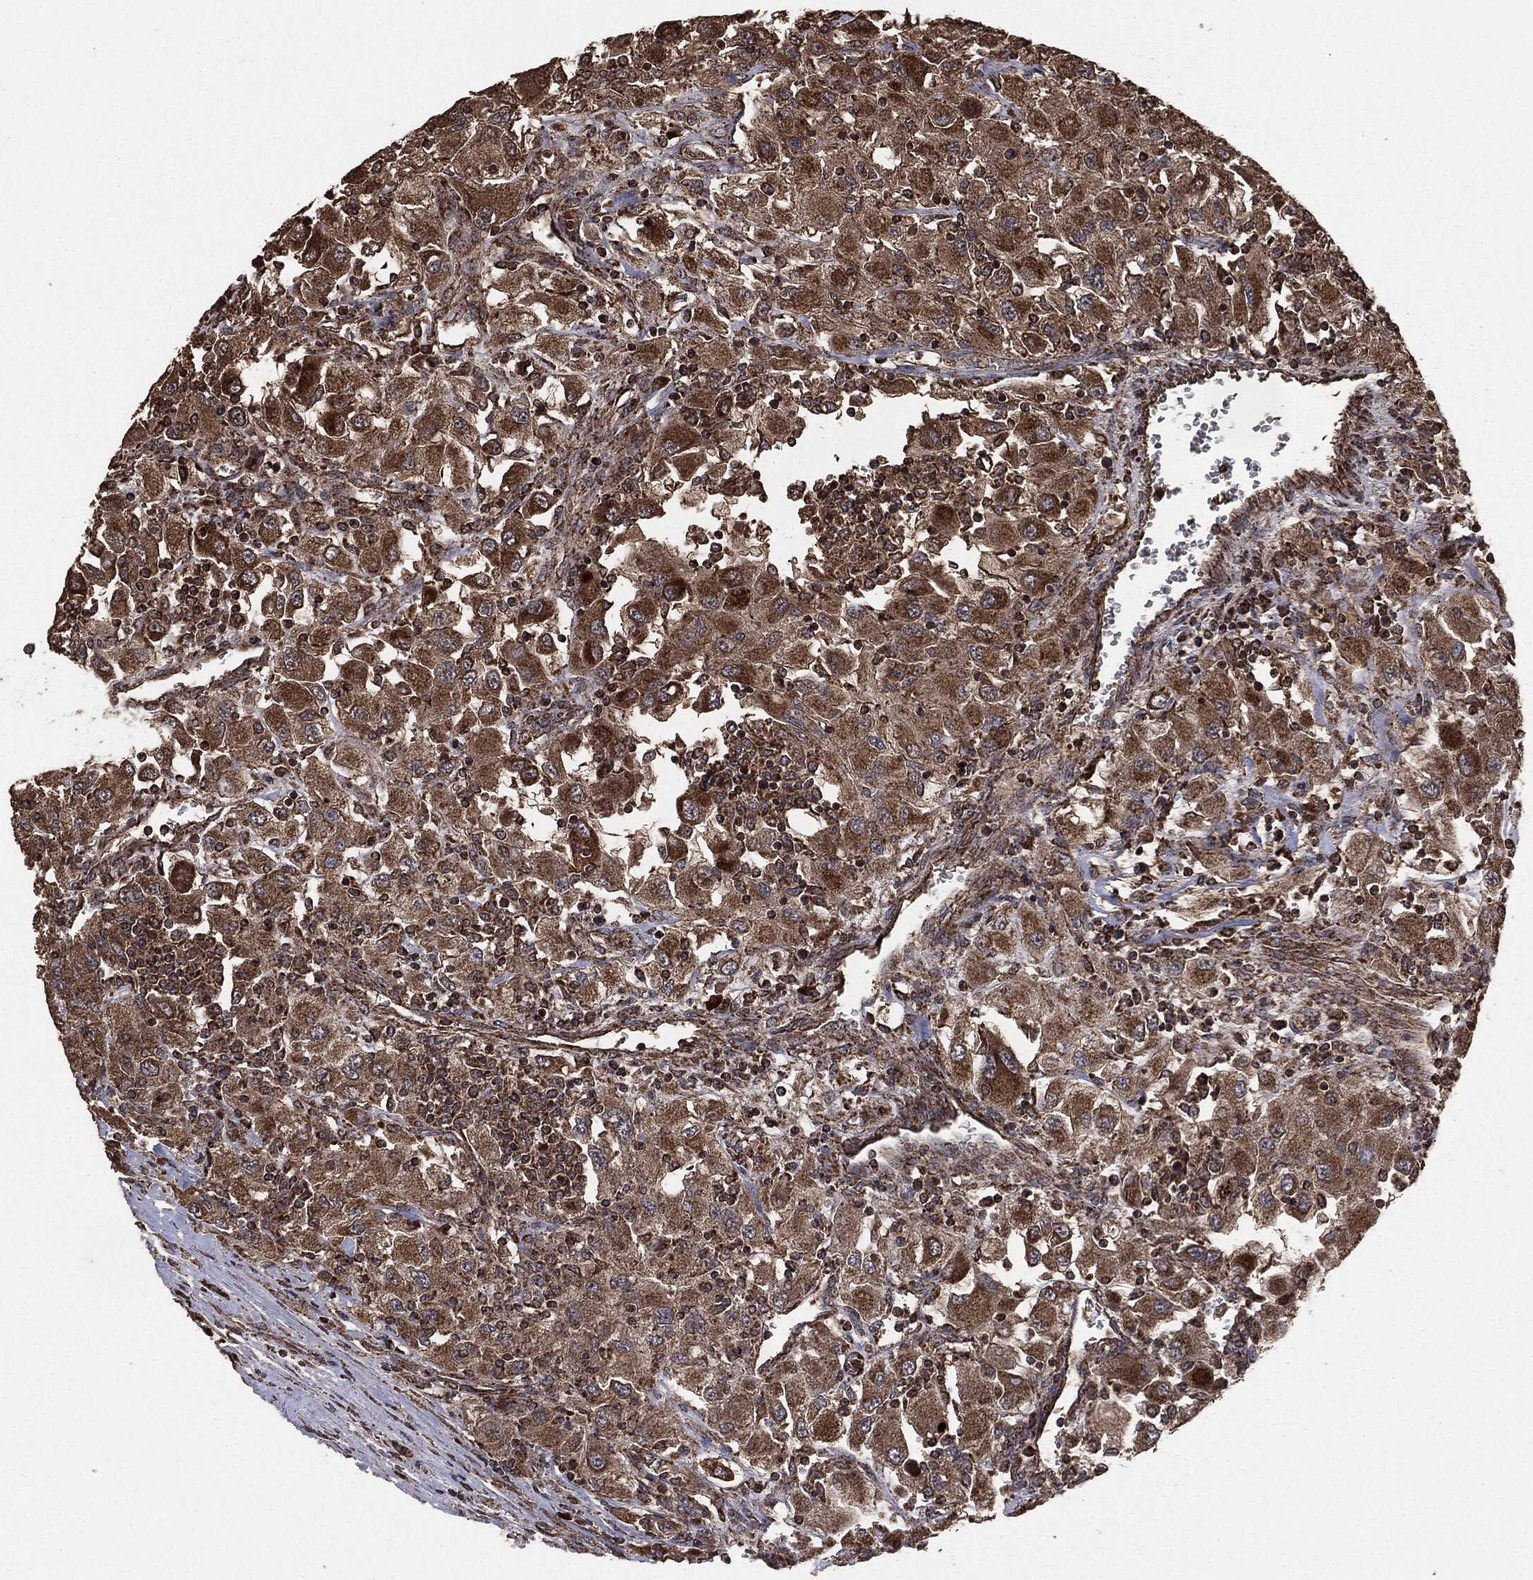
{"staining": {"intensity": "strong", "quantity": ">75%", "location": "cytoplasmic/membranous"}, "tissue": "renal cancer", "cell_type": "Tumor cells", "image_type": "cancer", "snomed": [{"axis": "morphology", "description": "Adenocarcinoma, NOS"}, {"axis": "topography", "description": "Kidney"}], "caption": "Tumor cells show strong cytoplasmic/membranous staining in about >75% of cells in renal cancer. The protein is stained brown, and the nuclei are stained in blue (DAB IHC with brightfield microscopy, high magnification).", "gene": "MTOR", "patient": {"sex": "female", "age": 67}}